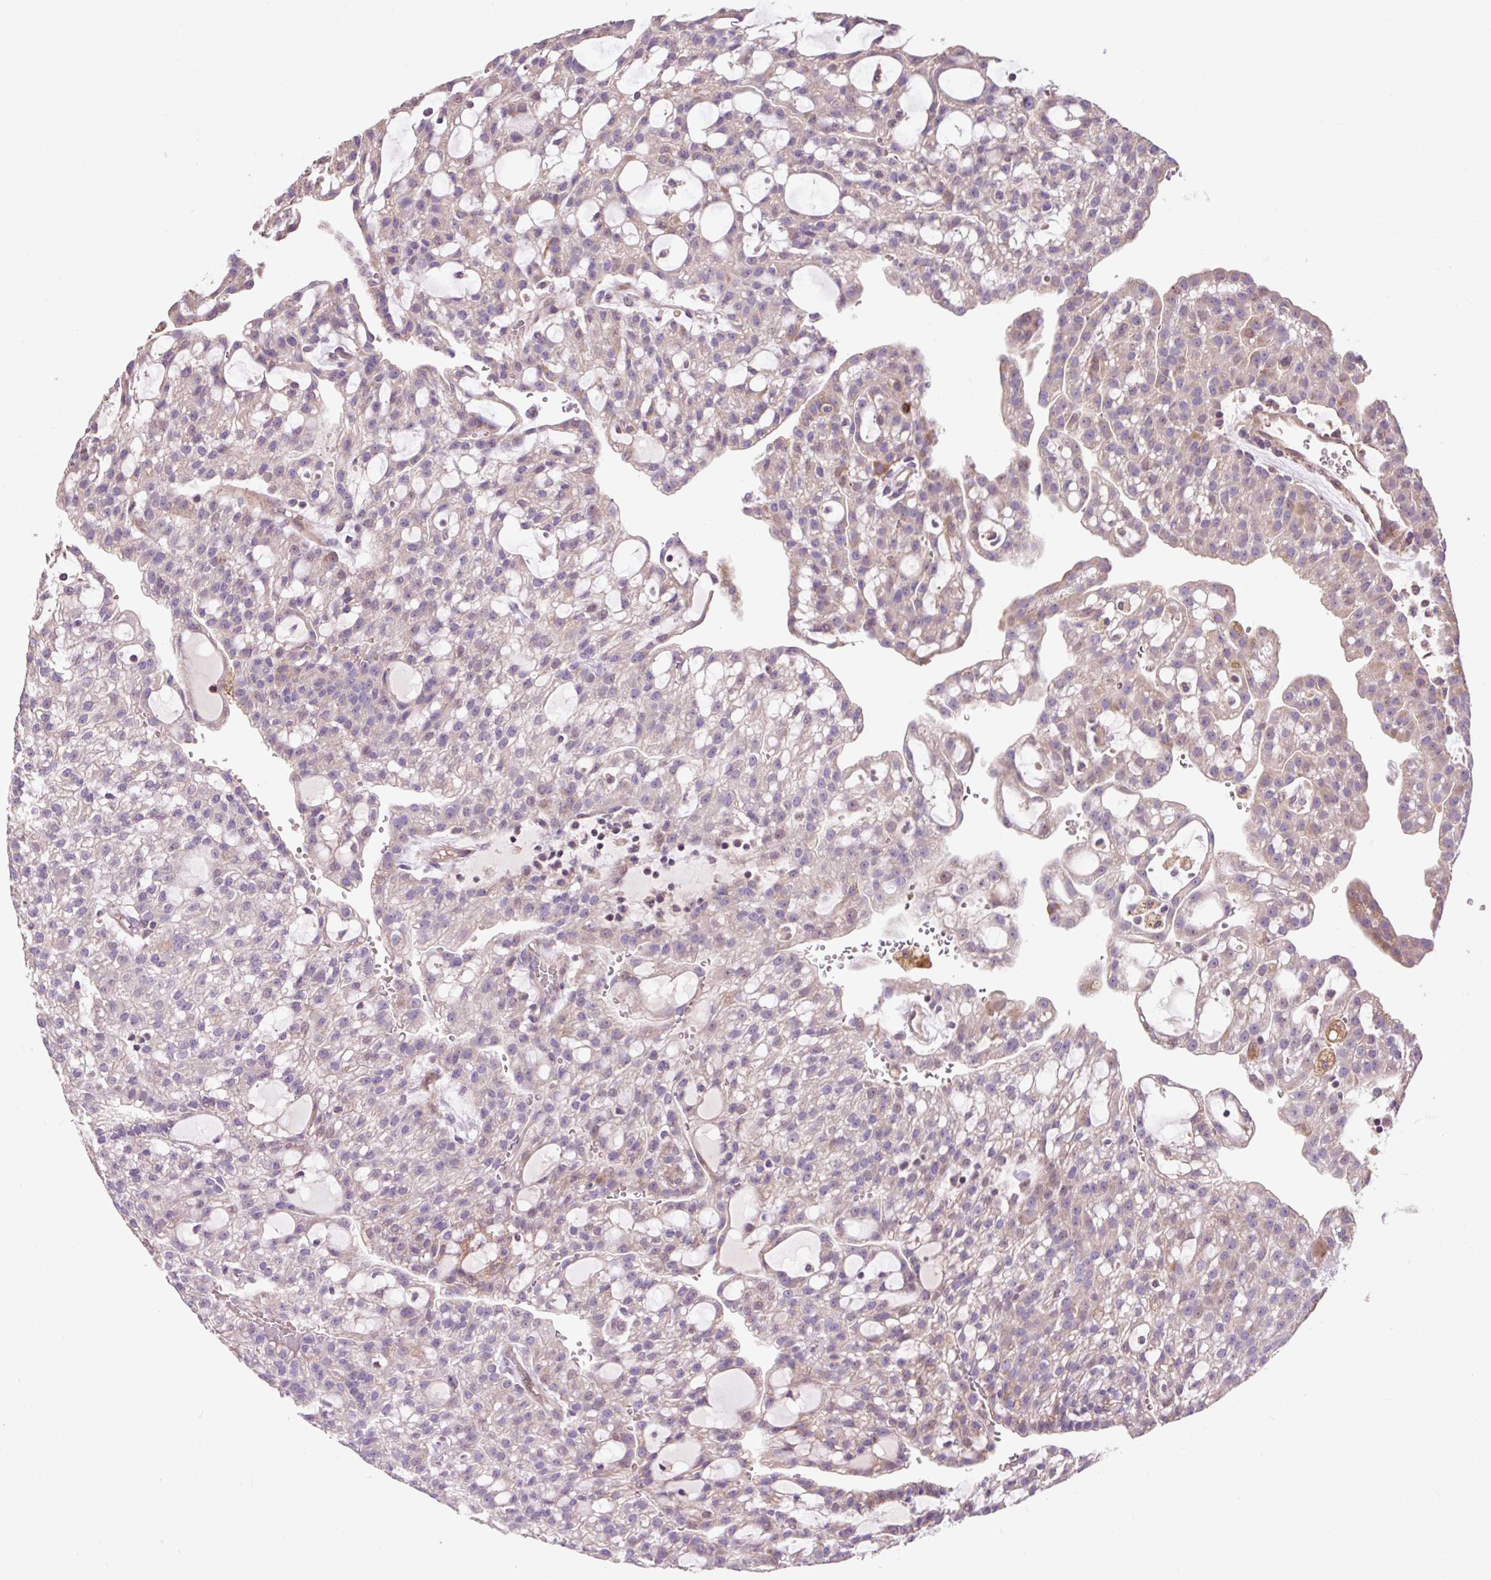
{"staining": {"intensity": "negative", "quantity": "none", "location": "none"}, "tissue": "renal cancer", "cell_type": "Tumor cells", "image_type": "cancer", "snomed": [{"axis": "morphology", "description": "Adenocarcinoma, NOS"}, {"axis": "topography", "description": "Kidney"}], "caption": "Immunohistochemistry (IHC) histopathology image of neoplastic tissue: human adenocarcinoma (renal) stained with DAB reveals no significant protein positivity in tumor cells.", "gene": "PRIMPOL", "patient": {"sex": "male", "age": 63}}